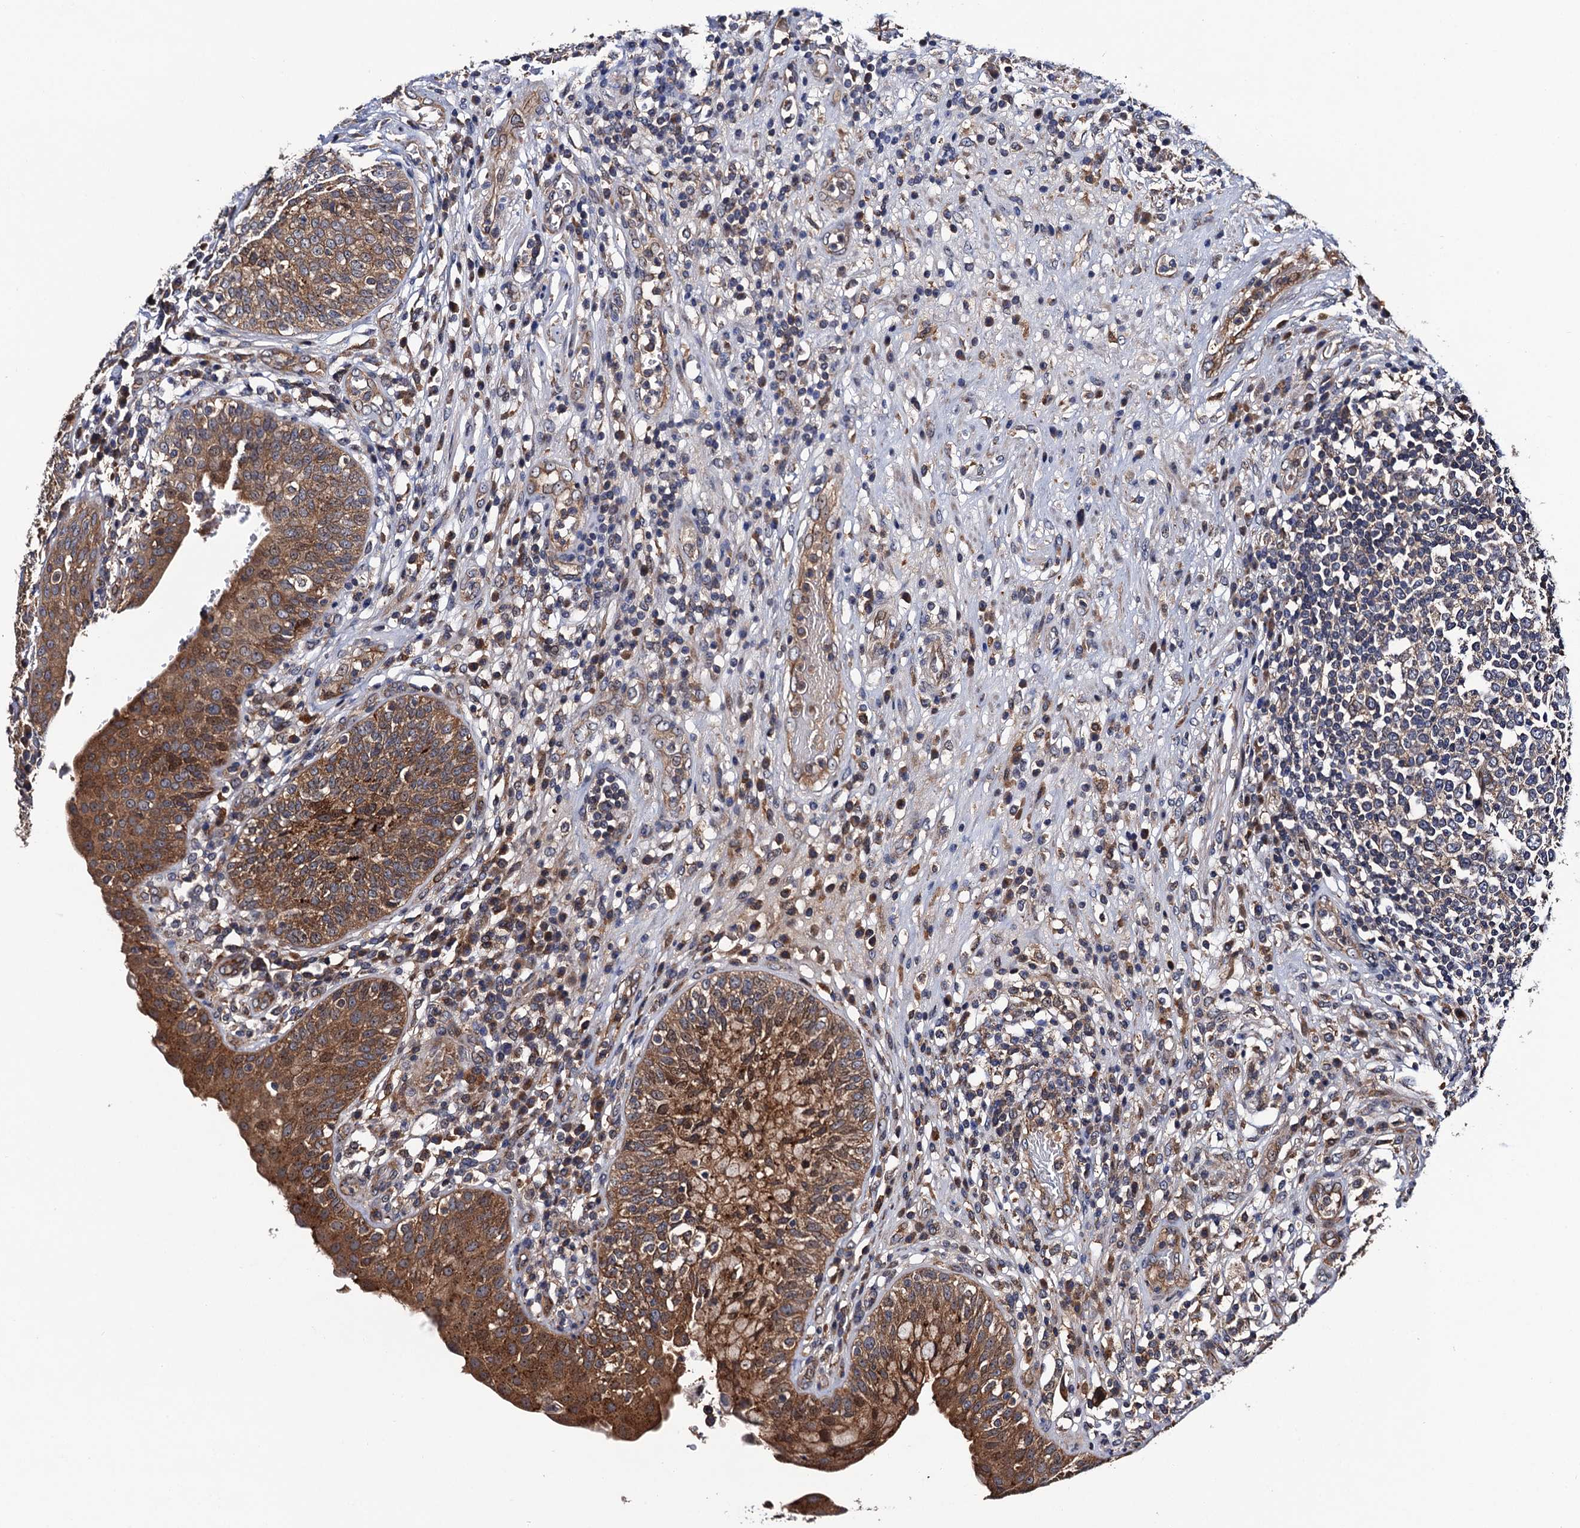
{"staining": {"intensity": "strong", "quantity": ">75%", "location": "cytoplasmic/membranous"}, "tissue": "urinary bladder", "cell_type": "Urothelial cells", "image_type": "normal", "snomed": [{"axis": "morphology", "description": "Normal tissue, NOS"}, {"axis": "topography", "description": "Urinary bladder"}], "caption": "Urinary bladder stained with DAB IHC demonstrates high levels of strong cytoplasmic/membranous positivity in about >75% of urothelial cells.", "gene": "VPS35", "patient": {"sex": "female", "age": 62}}